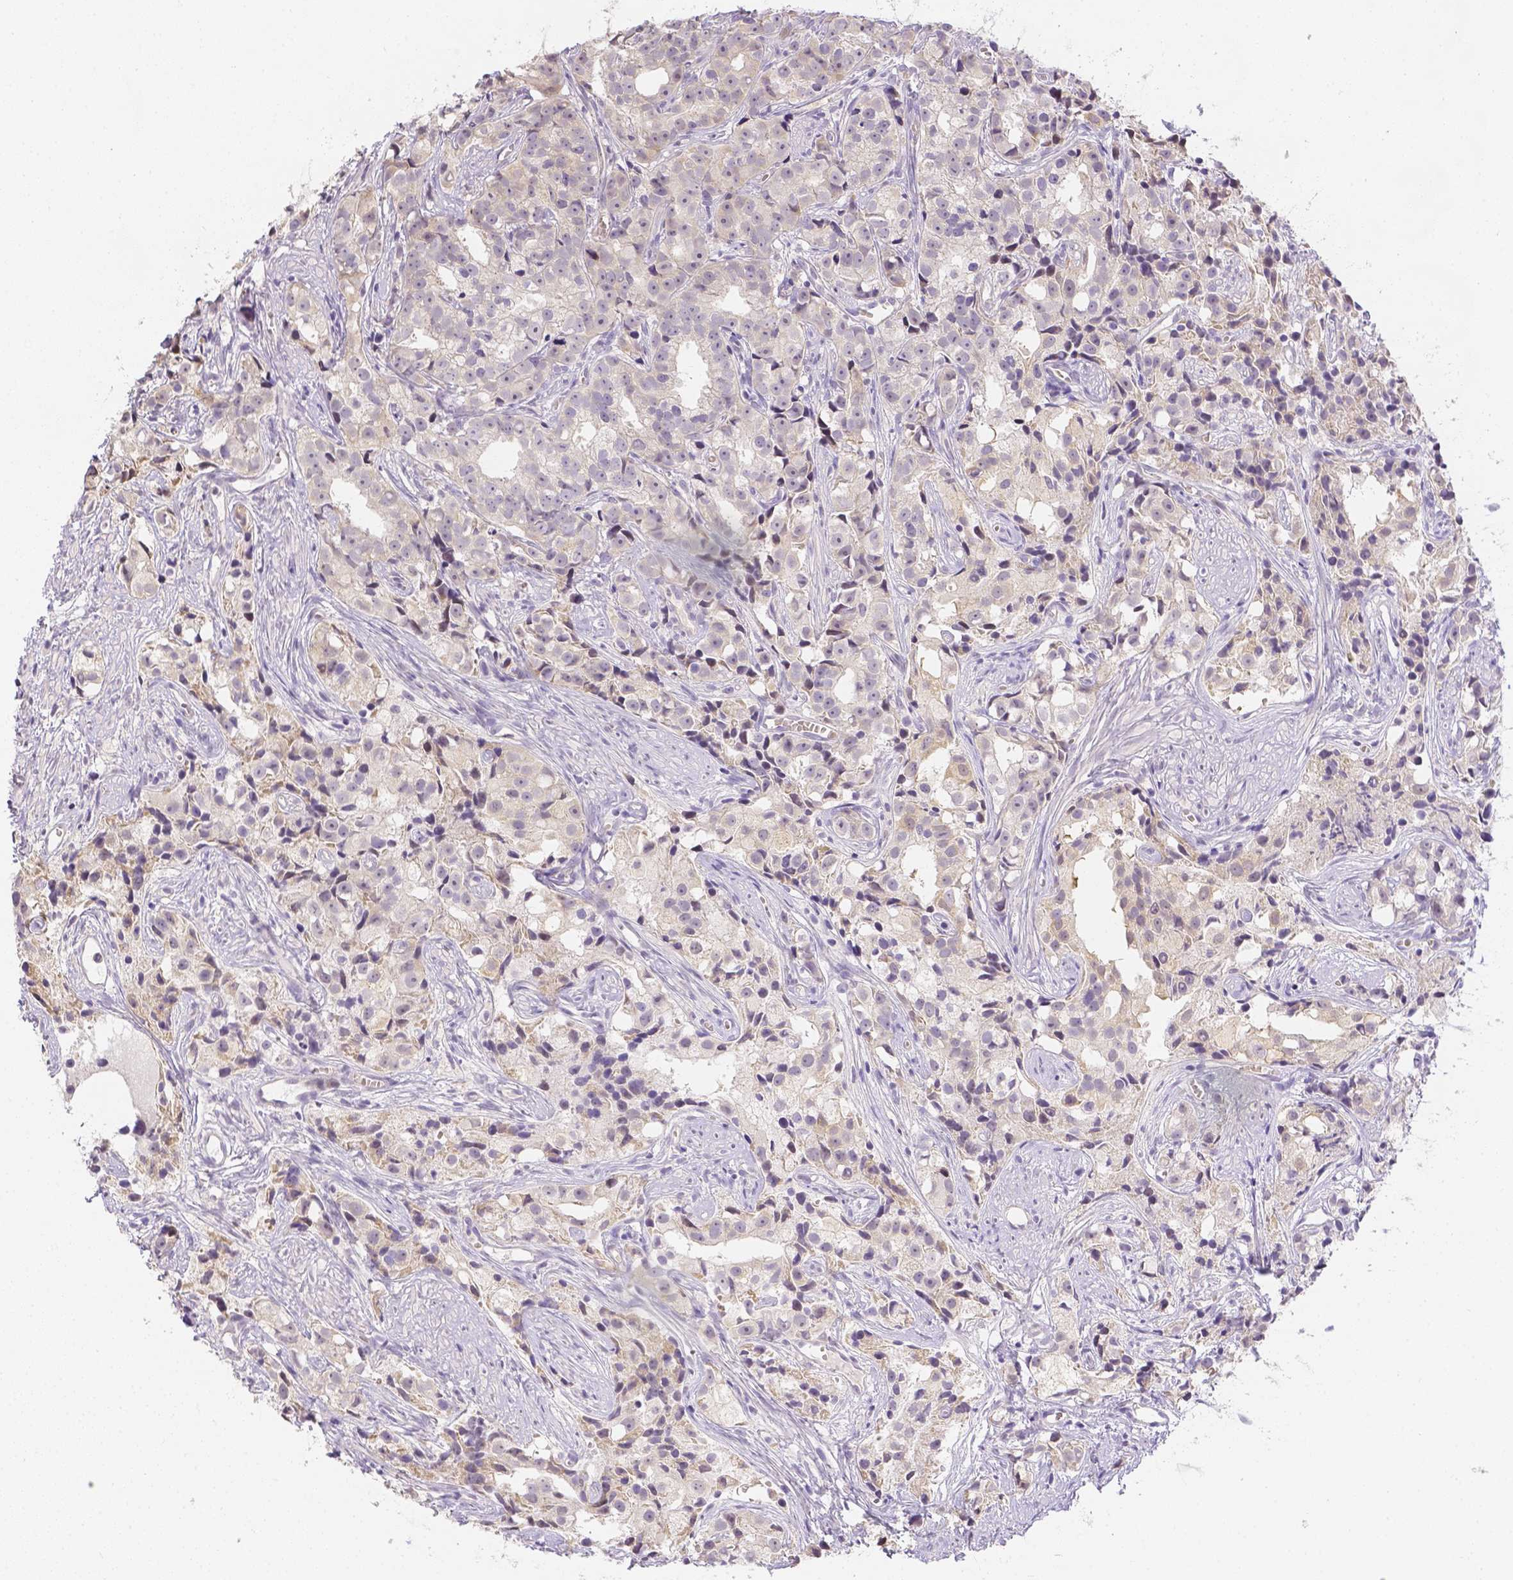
{"staining": {"intensity": "negative", "quantity": "none", "location": "none"}, "tissue": "prostate cancer", "cell_type": "Tumor cells", "image_type": "cancer", "snomed": [{"axis": "morphology", "description": "Adenocarcinoma, High grade"}, {"axis": "topography", "description": "Prostate"}], "caption": "DAB (3,3'-diaminobenzidine) immunohistochemical staining of adenocarcinoma (high-grade) (prostate) exhibits no significant expression in tumor cells.", "gene": "ZNF280B", "patient": {"sex": "male", "age": 75}}